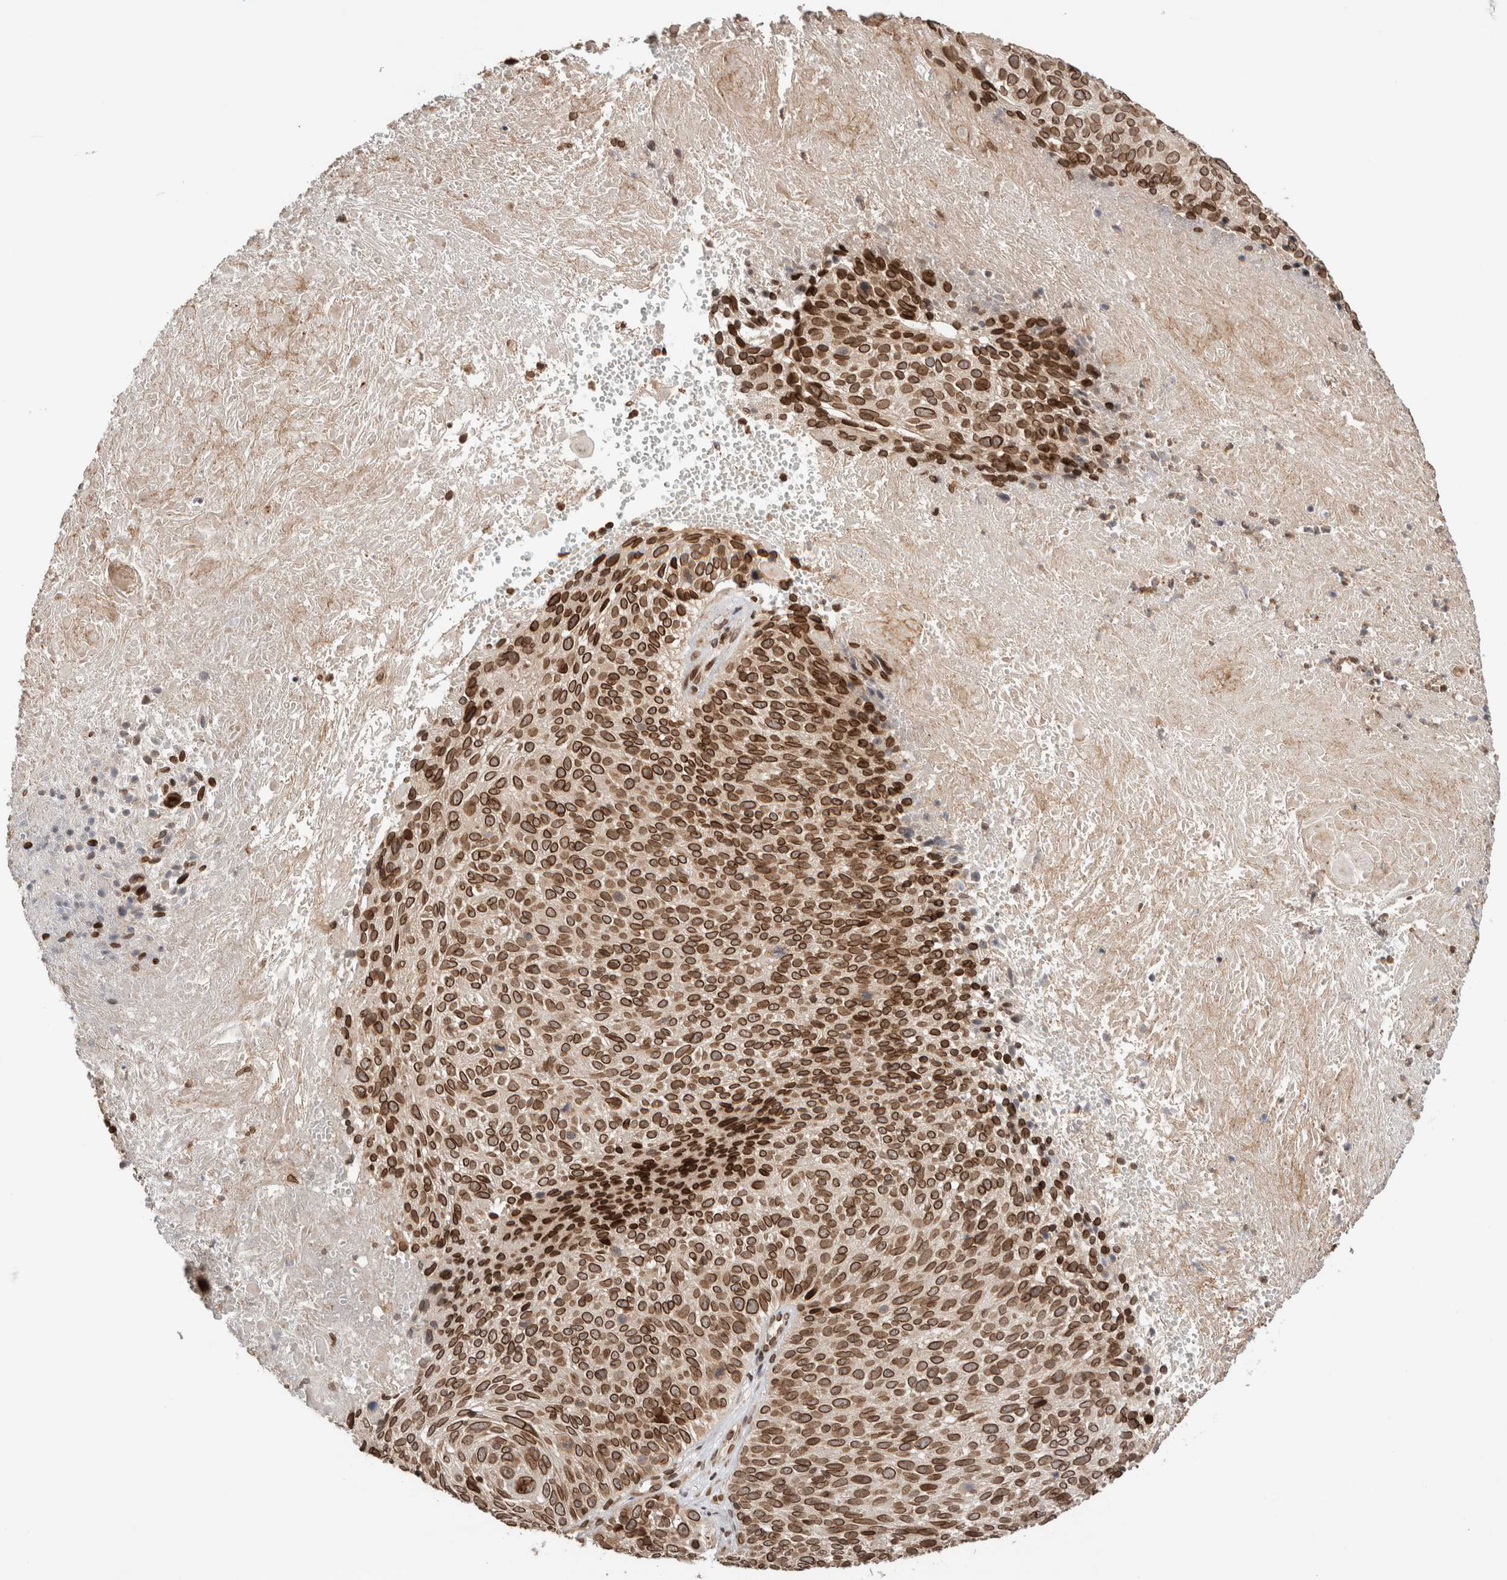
{"staining": {"intensity": "strong", "quantity": ">75%", "location": "cytoplasmic/membranous,nuclear"}, "tissue": "cervical cancer", "cell_type": "Tumor cells", "image_type": "cancer", "snomed": [{"axis": "morphology", "description": "Squamous cell carcinoma, NOS"}, {"axis": "topography", "description": "Cervix"}], "caption": "Cervical cancer (squamous cell carcinoma) stained with a protein marker reveals strong staining in tumor cells.", "gene": "TPR", "patient": {"sex": "female", "age": 74}}